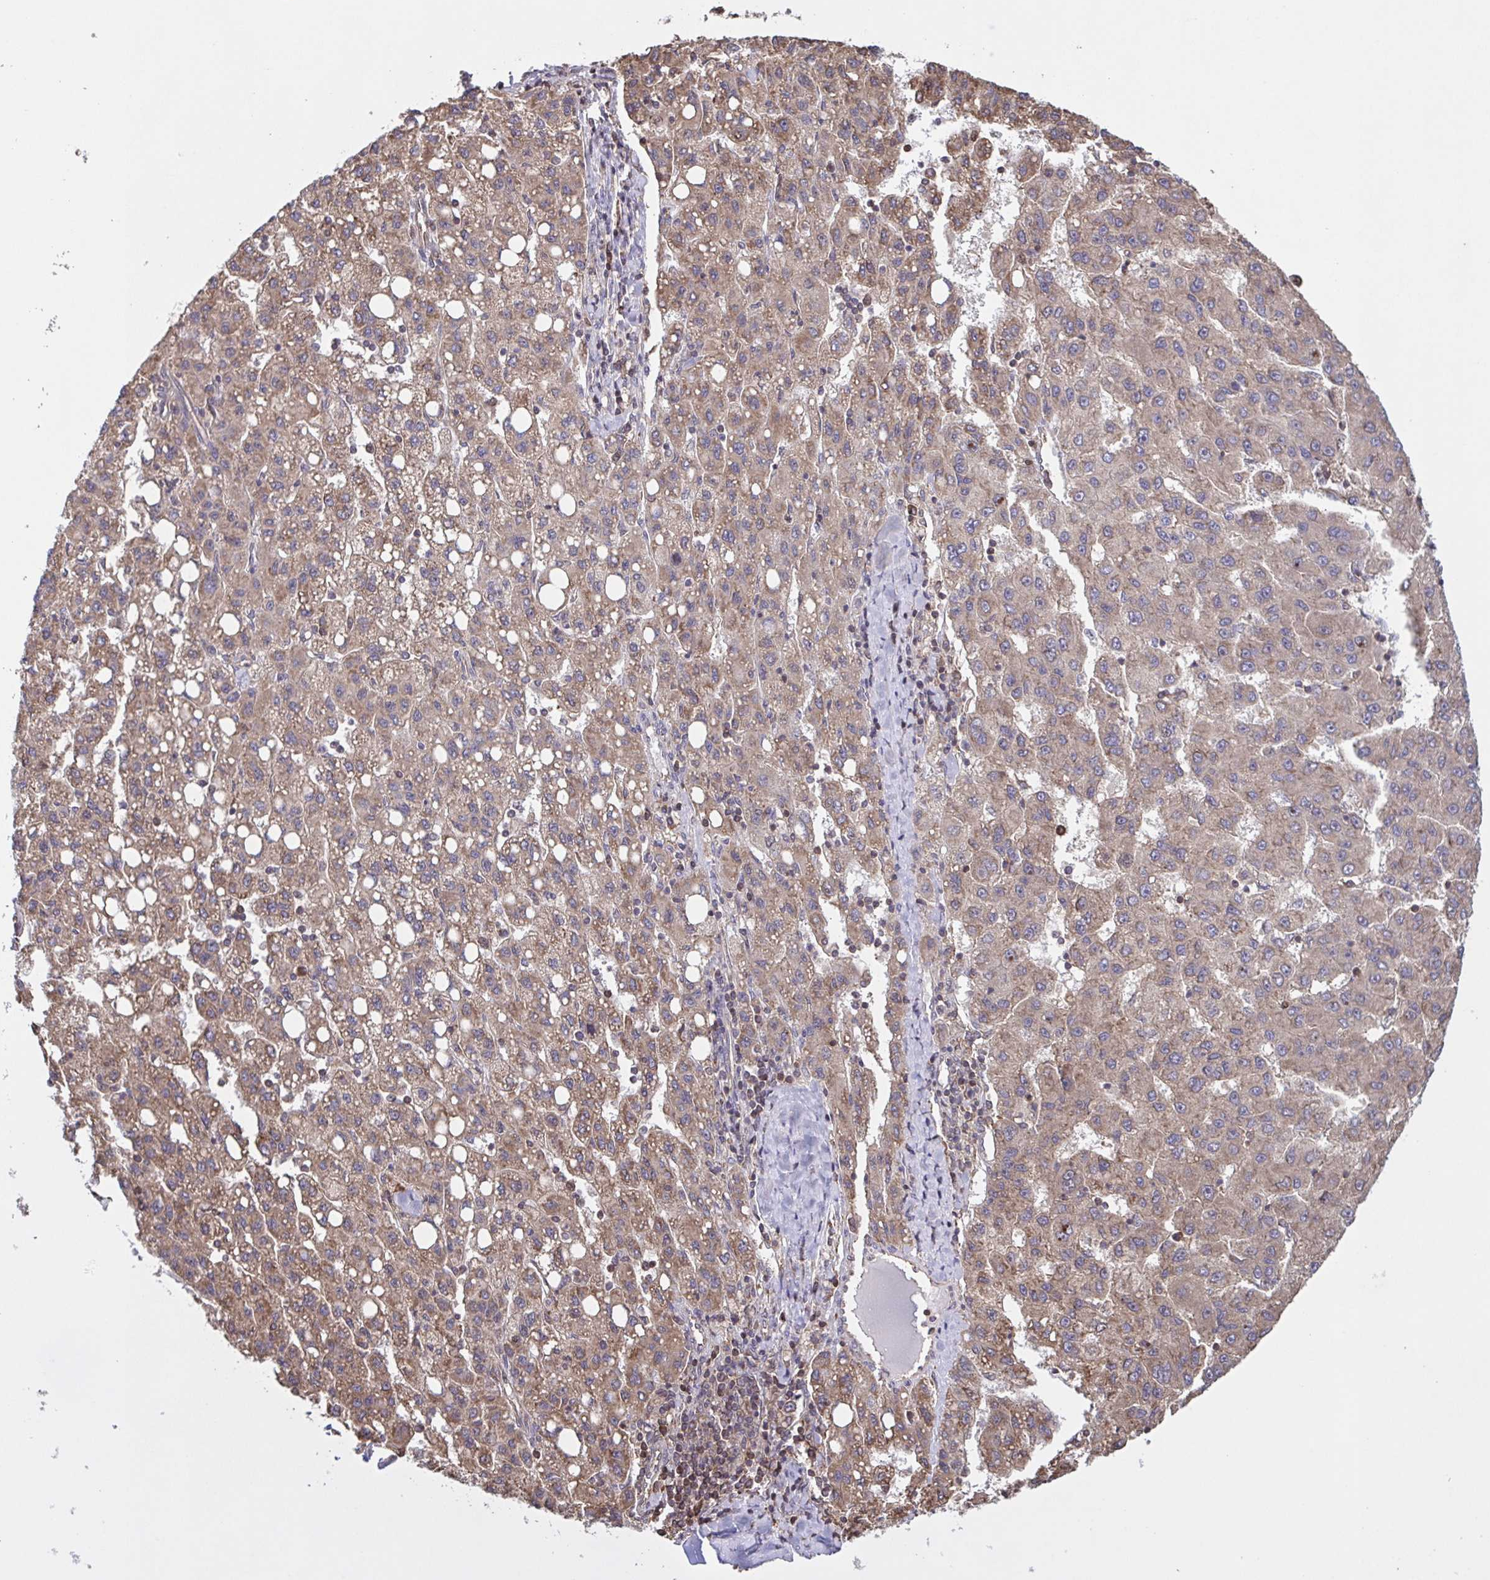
{"staining": {"intensity": "weak", "quantity": ">75%", "location": "cytoplasmic/membranous"}, "tissue": "liver cancer", "cell_type": "Tumor cells", "image_type": "cancer", "snomed": [{"axis": "morphology", "description": "Carcinoma, Hepatocellular, NOS"}, {"axis": "topography", "description": "Liver"}], "caption": "Immunohistochemical staining of human hepatocellular carcinoma (liver) shows weak cytoplasmic/membranous protein positivity in about >75% of tumor cells.", "gene": "SEC63", "patient": {"sex": "female", "age": 82}}